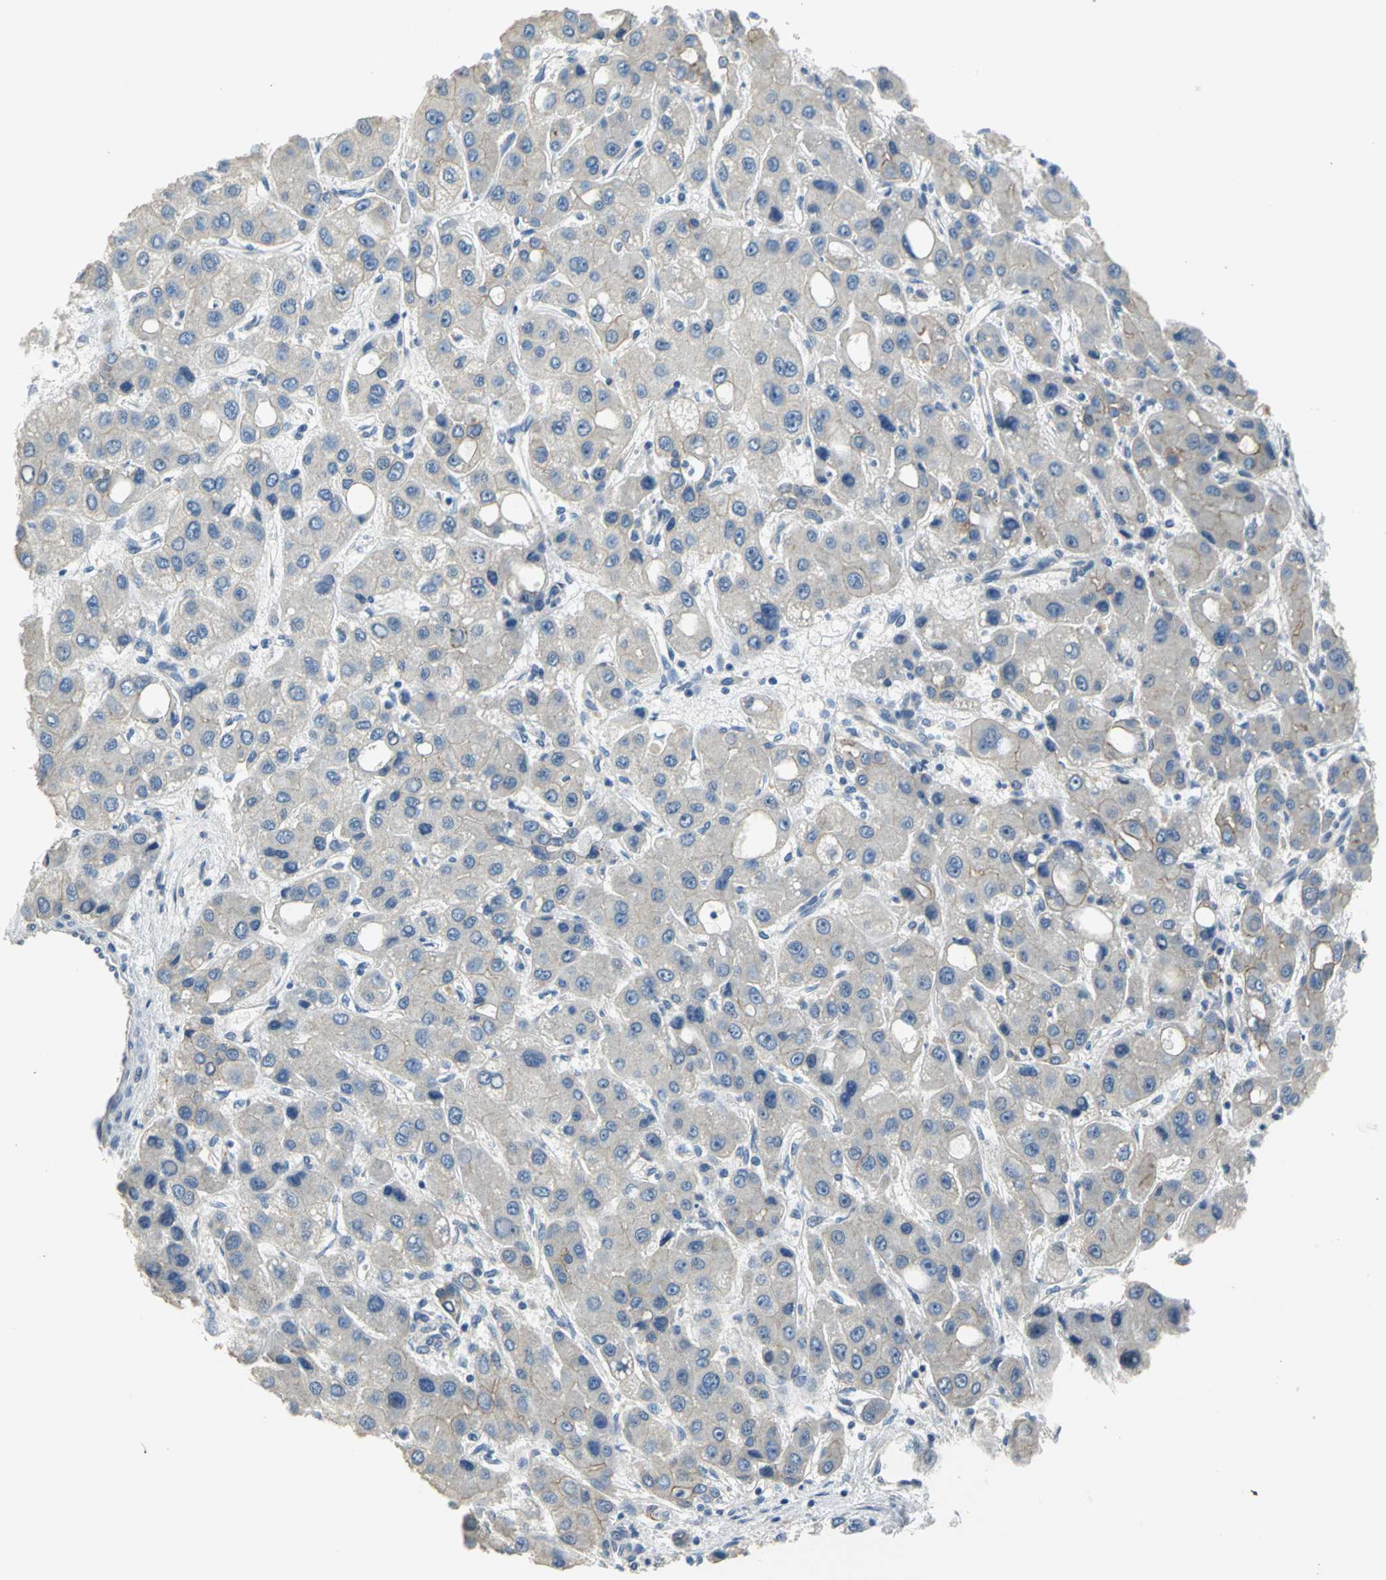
{"staining": {"intensity": "negative", "quantity": "none", "location": "none"}, "tissue": "liver cancer", "cell_type": "Tumor cells", "image_type": "cancer", "snomed": [{"axis": "morphology", "description": "Carcinoma, Hepatocellular, NOS"}, {"axis": "topography", "description": "Liver"}], "caption": "The IHC photomicrograph has no significant expression in tumor cells of liver hepatocellular carcinoma tissue.", "gene": "HTR1F", "patient": {"sex": "male", "age": 55}}